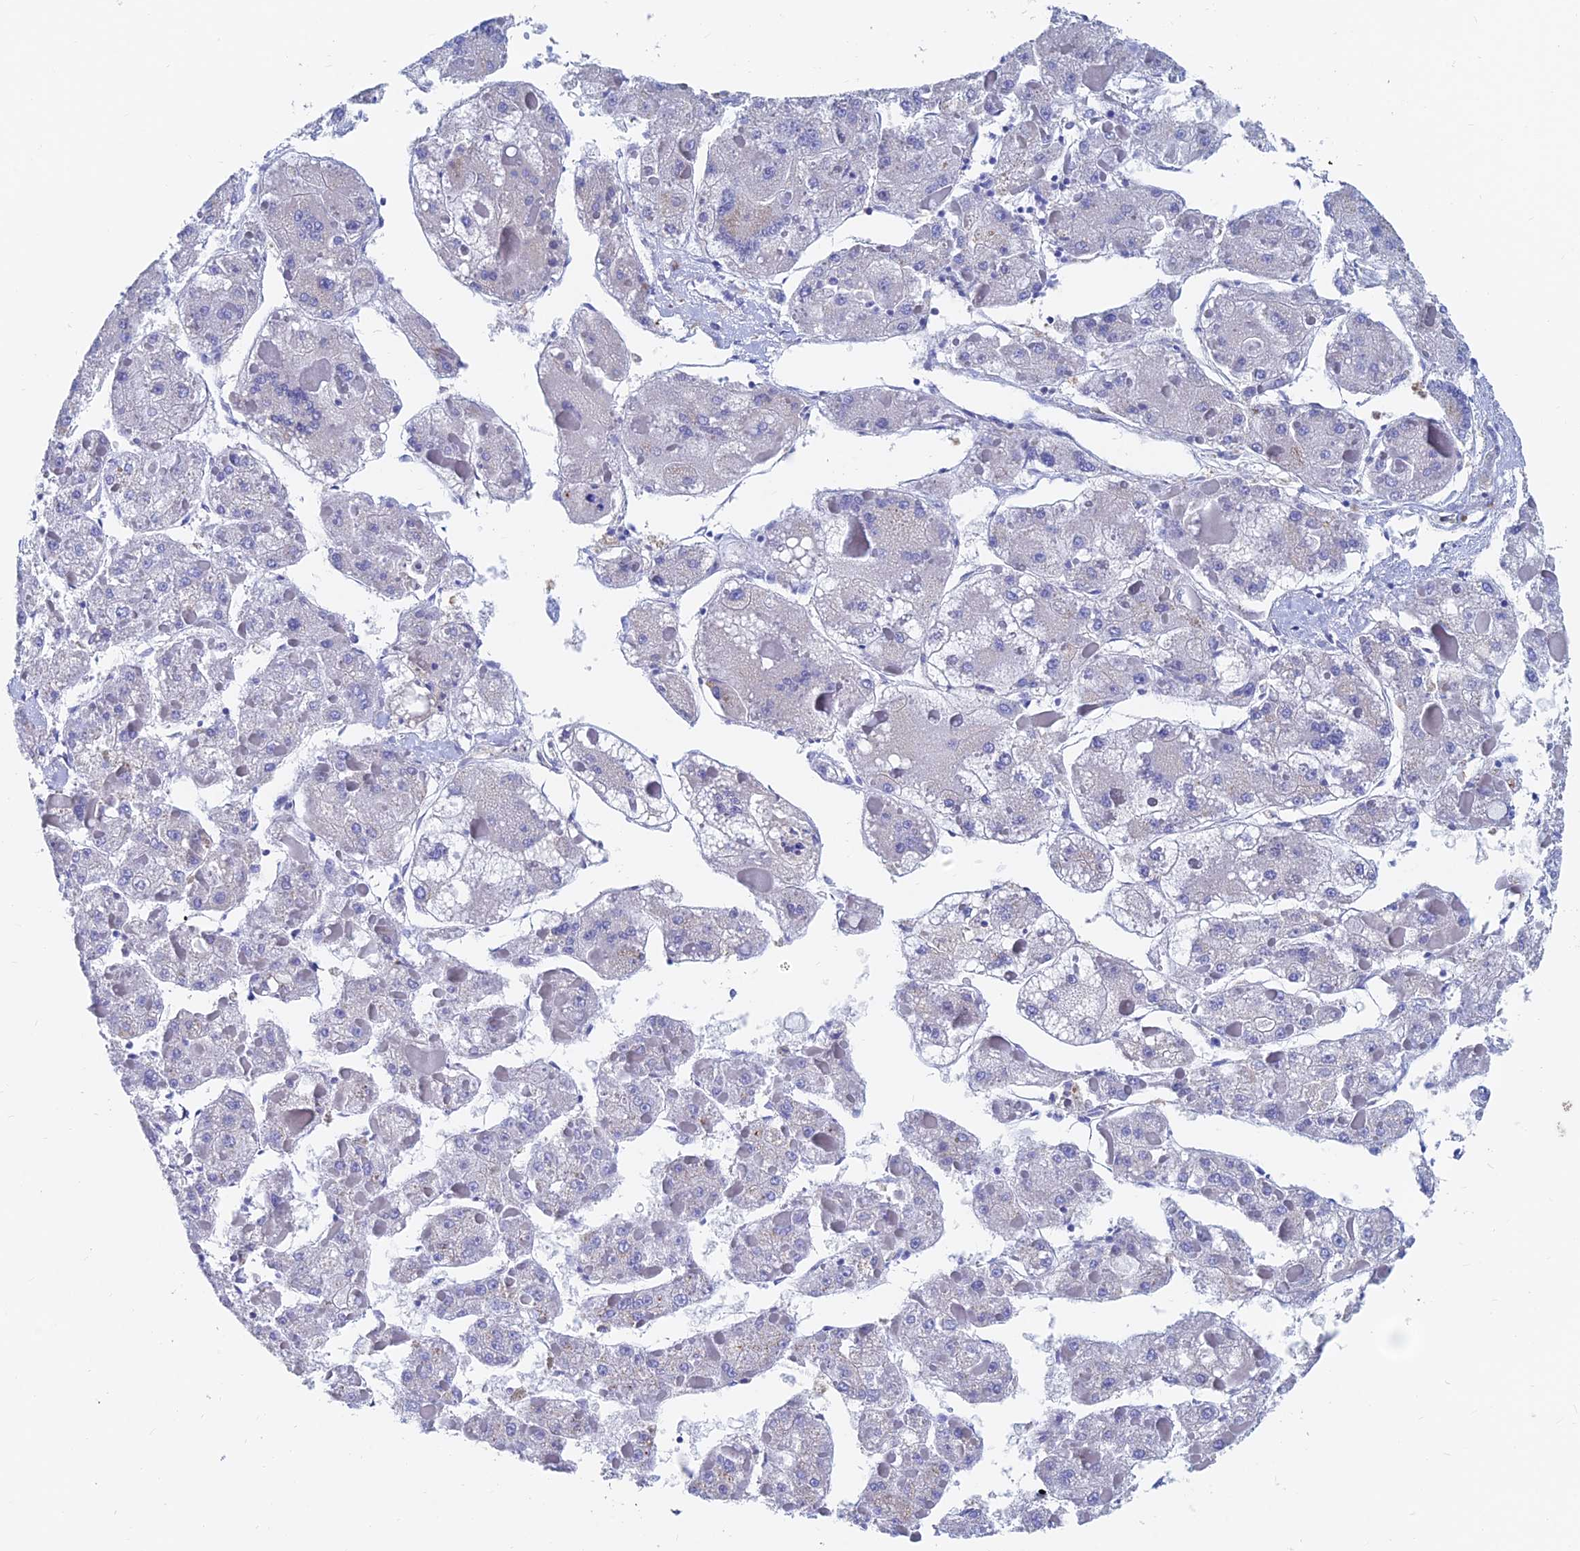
{"staining": {"intensity": "moderate", "quantity": "25%-75%", "location": "cytoplasmic/membranous"}, "tissue": "liver cancer", "cell_type": "Tumor cells", "image_type": "cancer", "snomed": [{"axis": "morphology", "description": "Carcinoma, Hepatocellular, NOS"}, {"axis": "topography", "description": "Liver"}], "caption": "Liver cancer stained with a brown dye demonstrates moderate cytoplasmic/membranous positive staining in approximately 25%-75% of tumor cells.", "gene": "SPNS1", "patient": {"sex": "female", "age": 73}}